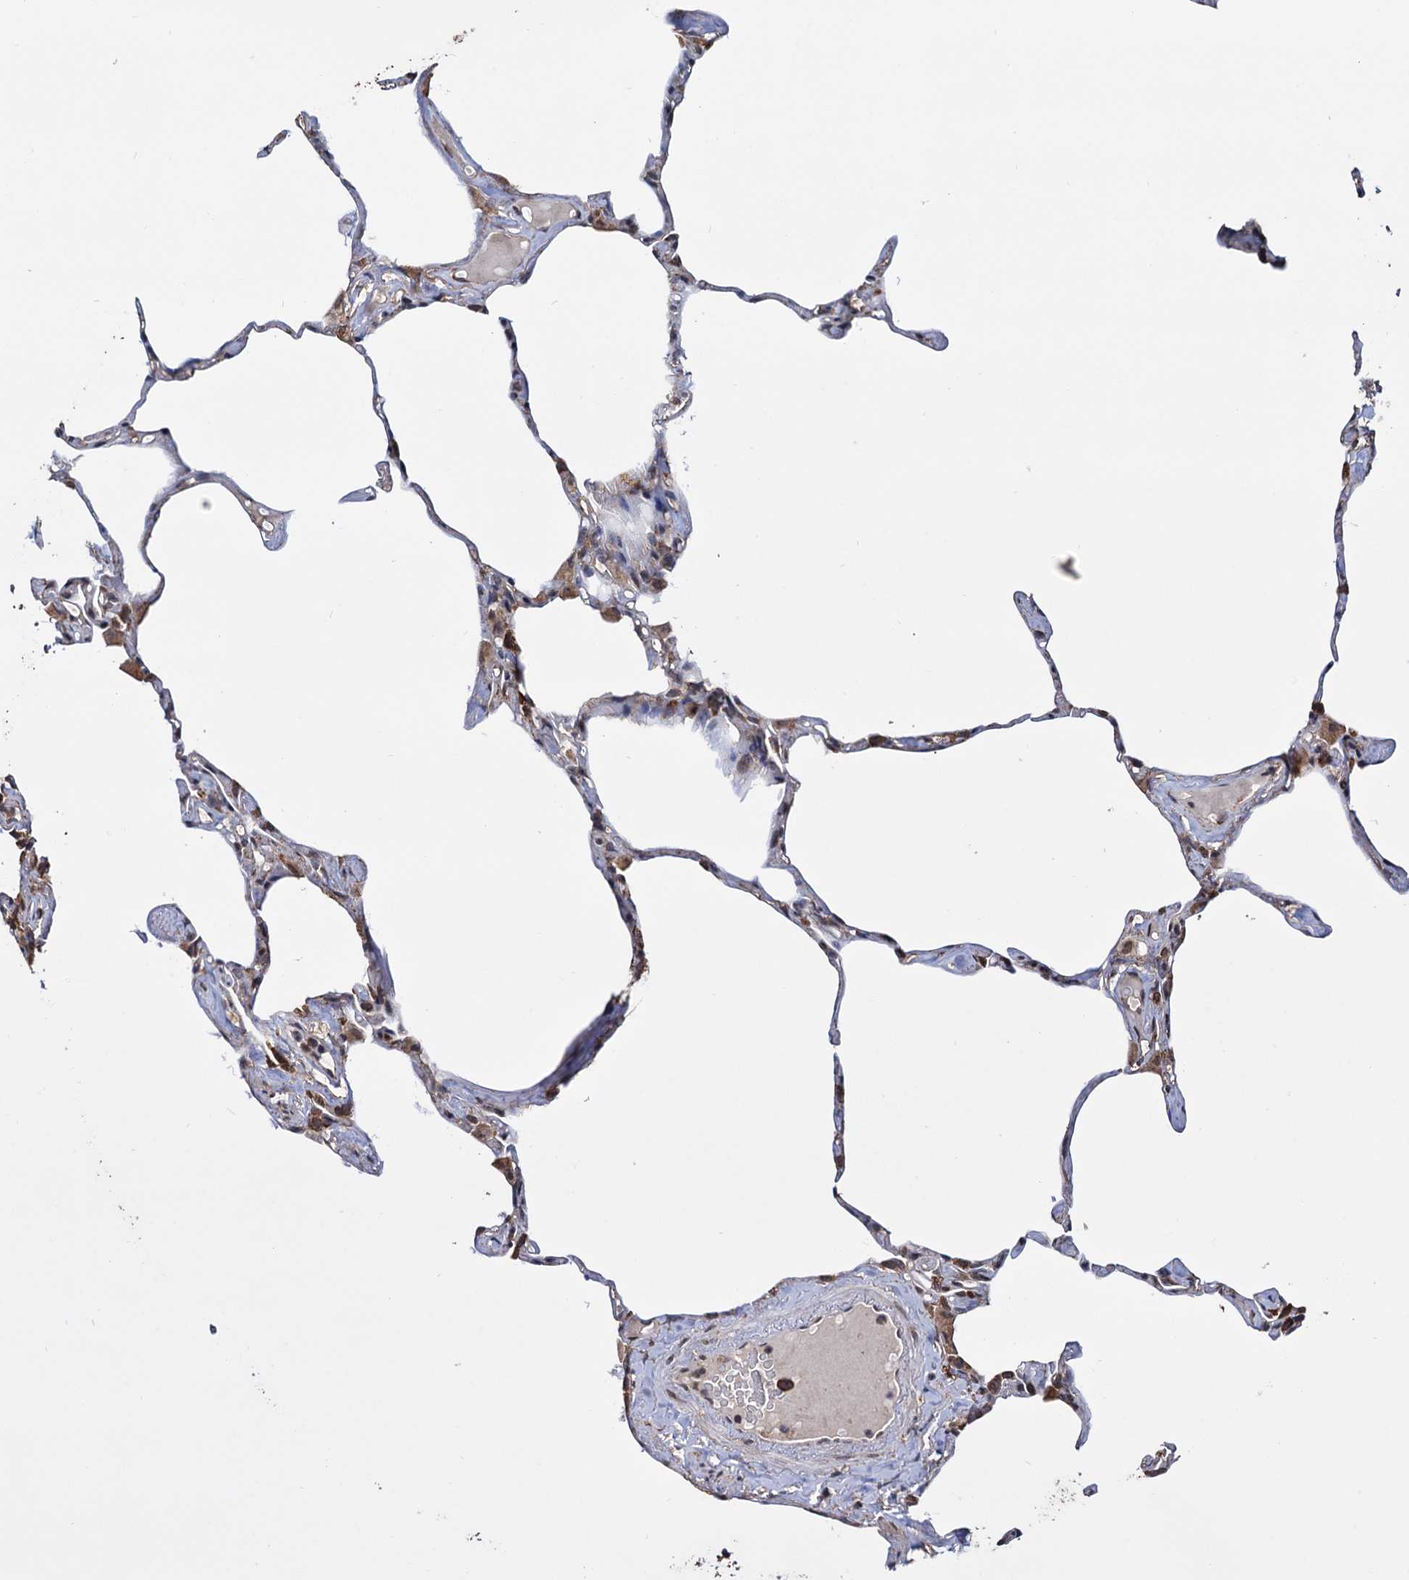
{"staining": {"intensity": "moderate", "quantity": "<25%", "location": "cytoplasmic/membranous"}, "tissue": "lung", "cell_type": "Alveolar cells", "image_type": "normal", "snomed": [{"axis": "morphology", "description": "Normal tissue, NOS"}, {"axis": "topography", "description": "Lung"}], "caption": "Approximately <25% of alveolar cells in normal lung demonstrate moderate cytoplasmic/membranous protein expression as visualized by brown immunohistochemical staining.", "gene": "TBC1D12", "patient": {"sex": "male", "age": 65}}